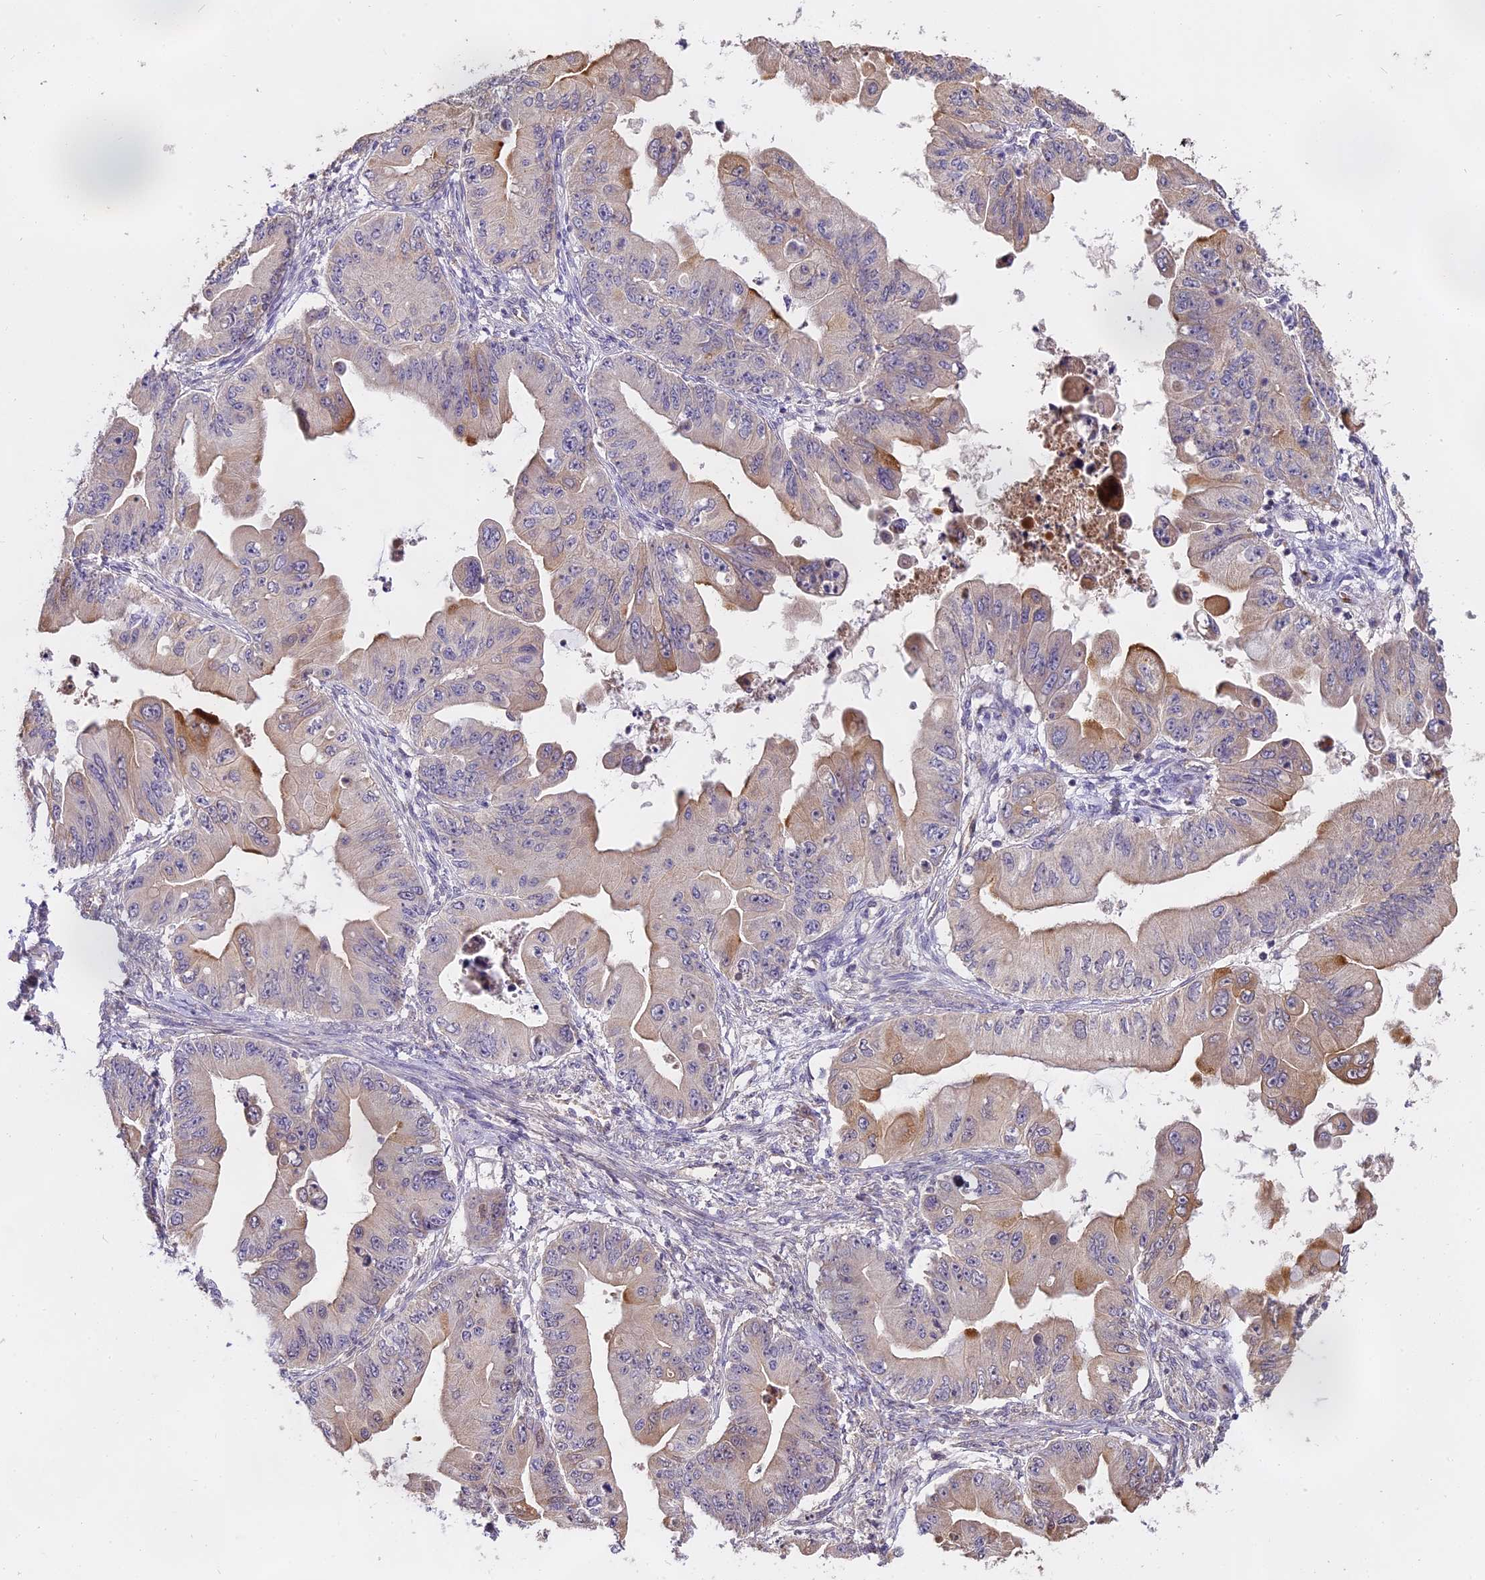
{"staining": {"intensity": "weak", "quantity": "<25%", "location": "cytoplasmic/membranous"}, "tissue": "ovarian cancer", "cell_type": "Tumor cells", "image_type": "cancer", "snomed": [{"axis": "morphology", "description": "Cystadenocarcinoma, mucinous, NOS"}, {"axis": "topography", "description": "Ovary"}], "caption": "An image of ovarian mucinous cystadenocarcinoma stained for a protein exhibits no brown staining in tumor cells.", "gene": "WFDC2", "patient": {"sex": "female", "age": 71}}